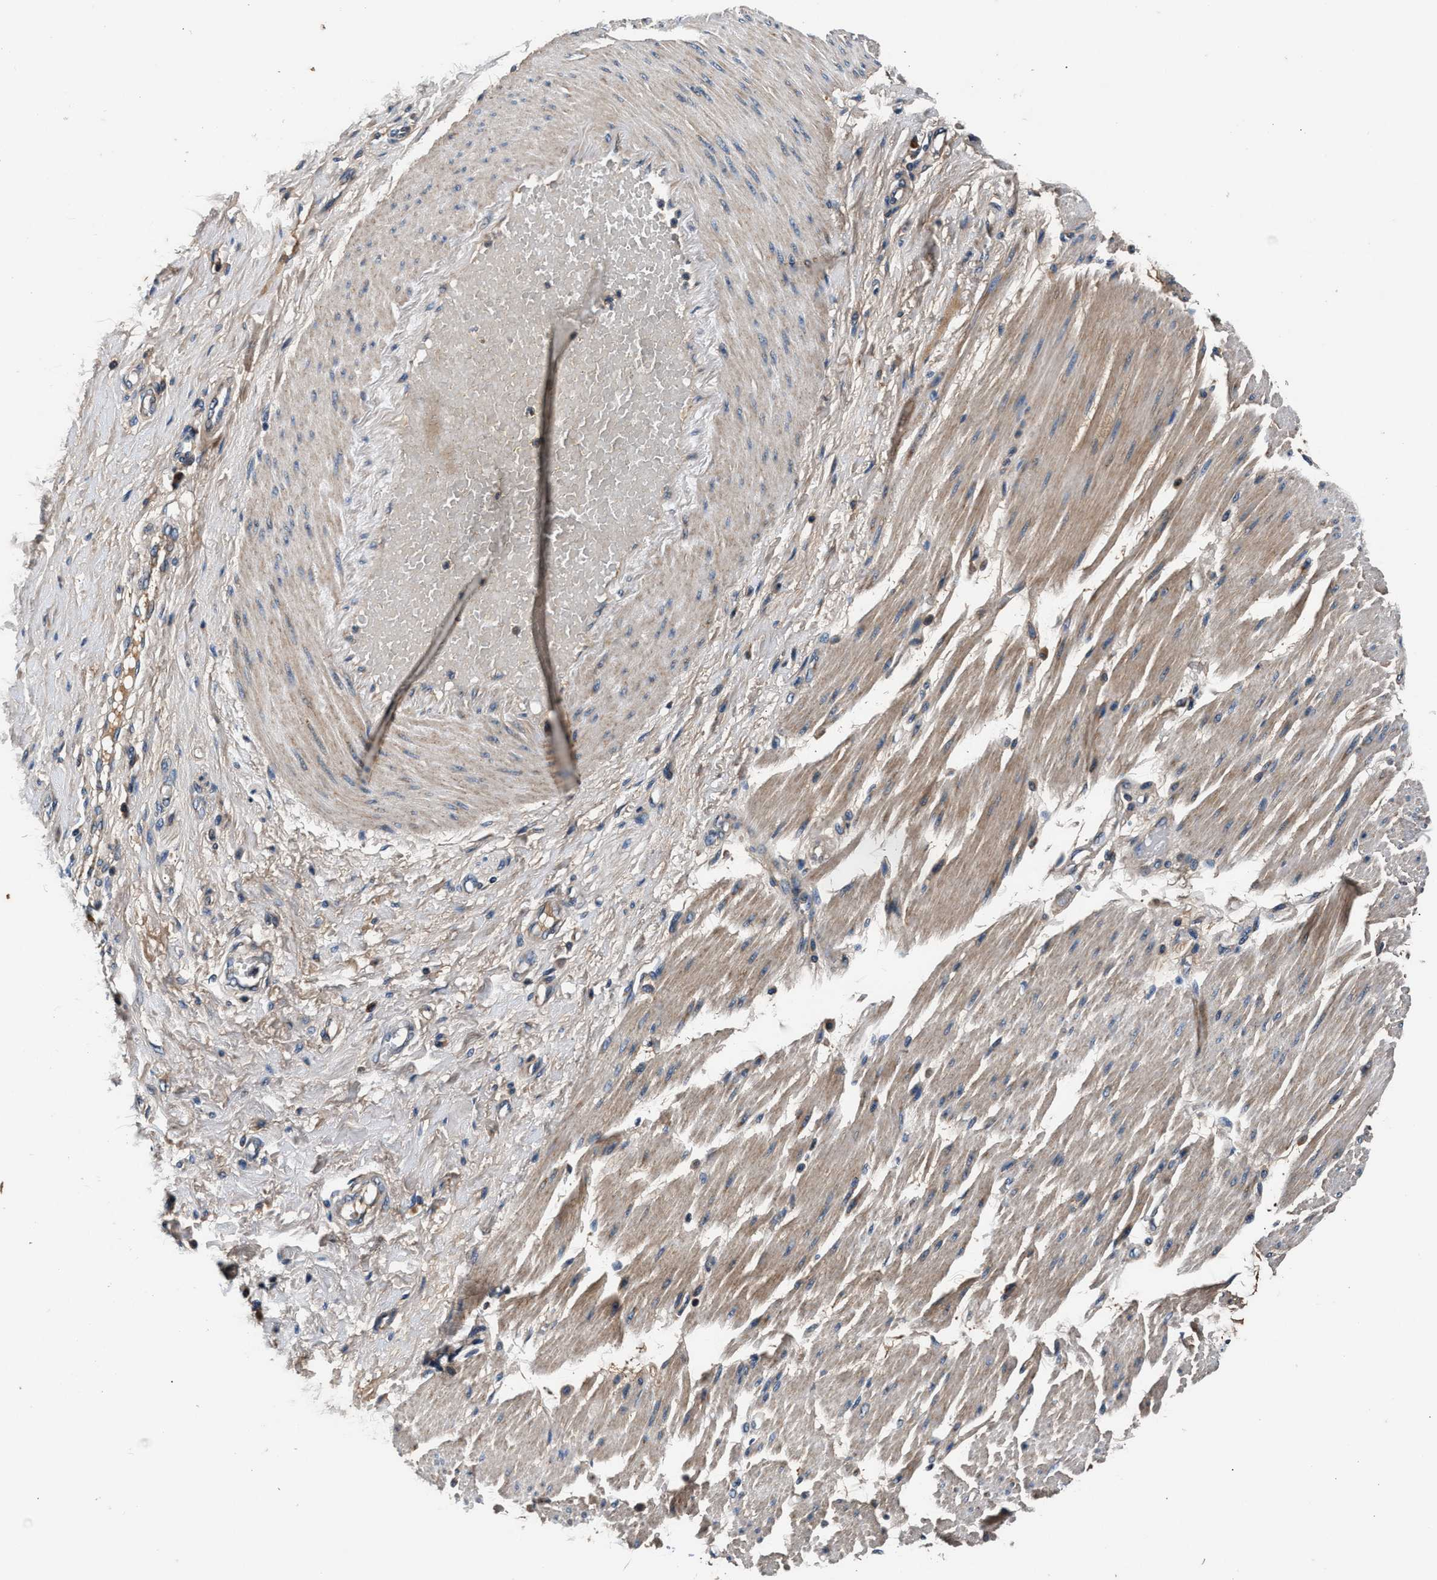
{"staining": {"intensity": "weak", "quantity": ">75%", "location": "cytoplasmic/membranous"}, "tissue": "adipose tissue", "cell_type": "Adipocytes", "image_type": "normal", "snomed": [{"axis": "morphology", "description": "Normal tissue, NOS"}, {"axis": "morphology", "description": "Adenocarcinoma, NOS"}, {"axis": "topography", "description": "Esophagus"}], "caption": "IHC image of unremarkable adipose tissue: adipose tissue stained using immunohistochemistry (IHC) reveals low levels of weak protein expression localized specifically in the cytoplasmic/membranous of adipocytes, appearing as a cytoplasmic/membranous brown color.", "gene": "IMMT", "patient": {"sex": "male", "age": 62}}